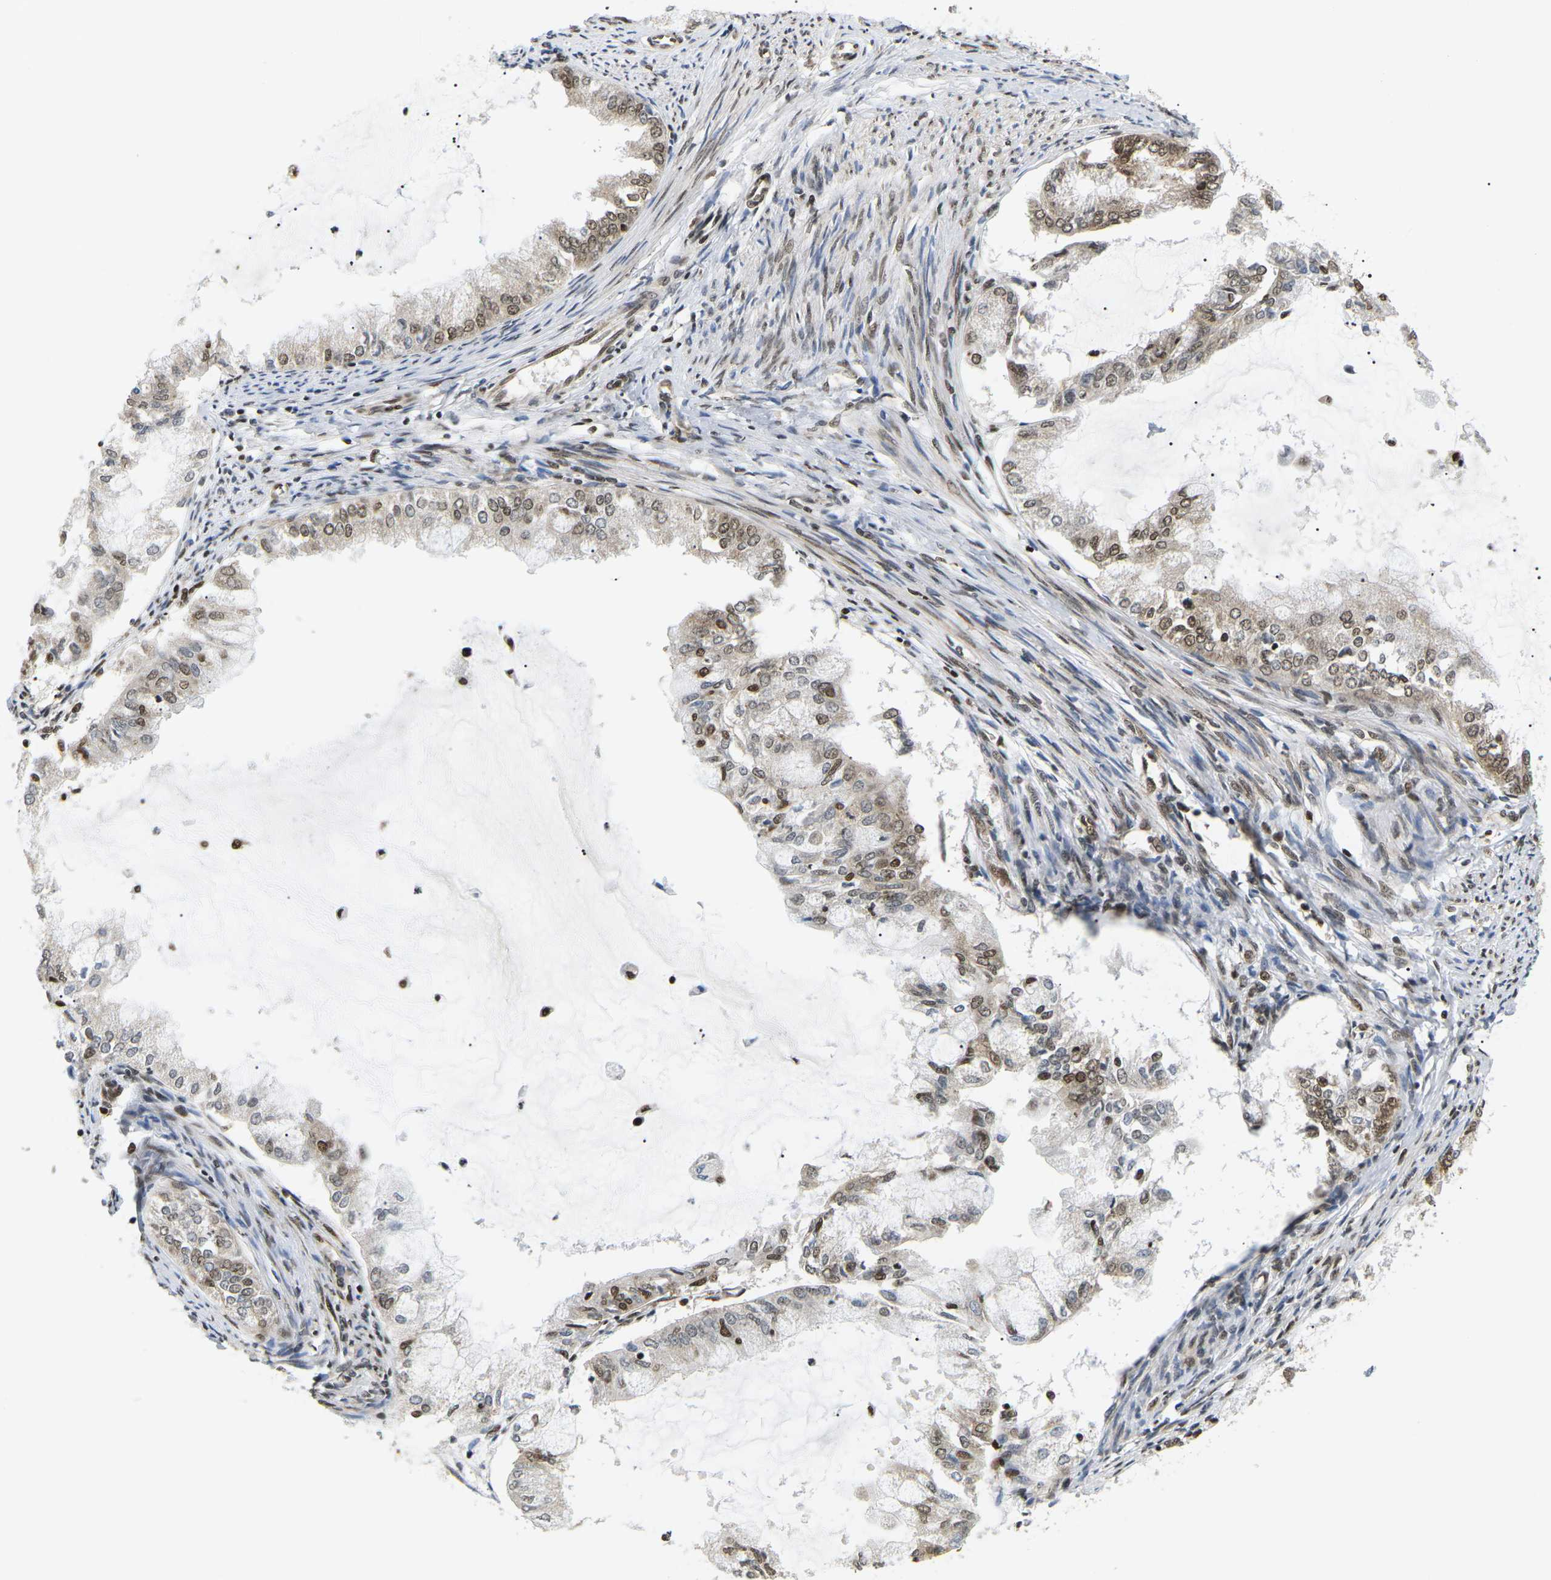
{"staining": {"intensity": "moderate", "quantity": ">75%", "location": "cytoplasmic/membranous,nuclear"}, "tissue": "endometrial cancer", "cell_type": "Tumor cells", "image_type": "cancer", "snomed": [{"axis": "morphology", "description": "Adenocarcinoma, NOS"}, {"axis": "topography", "description": "Endometrium"}], "caption": "This histopathology image demonstrates IHC staining of endometrial cancer, with medium moderate cytoplasmic/membranous and nuclear staining in approximately >75% of tumor cells.", "gene": "CELF1", "patient": {"sex": "female", "age": 86}}